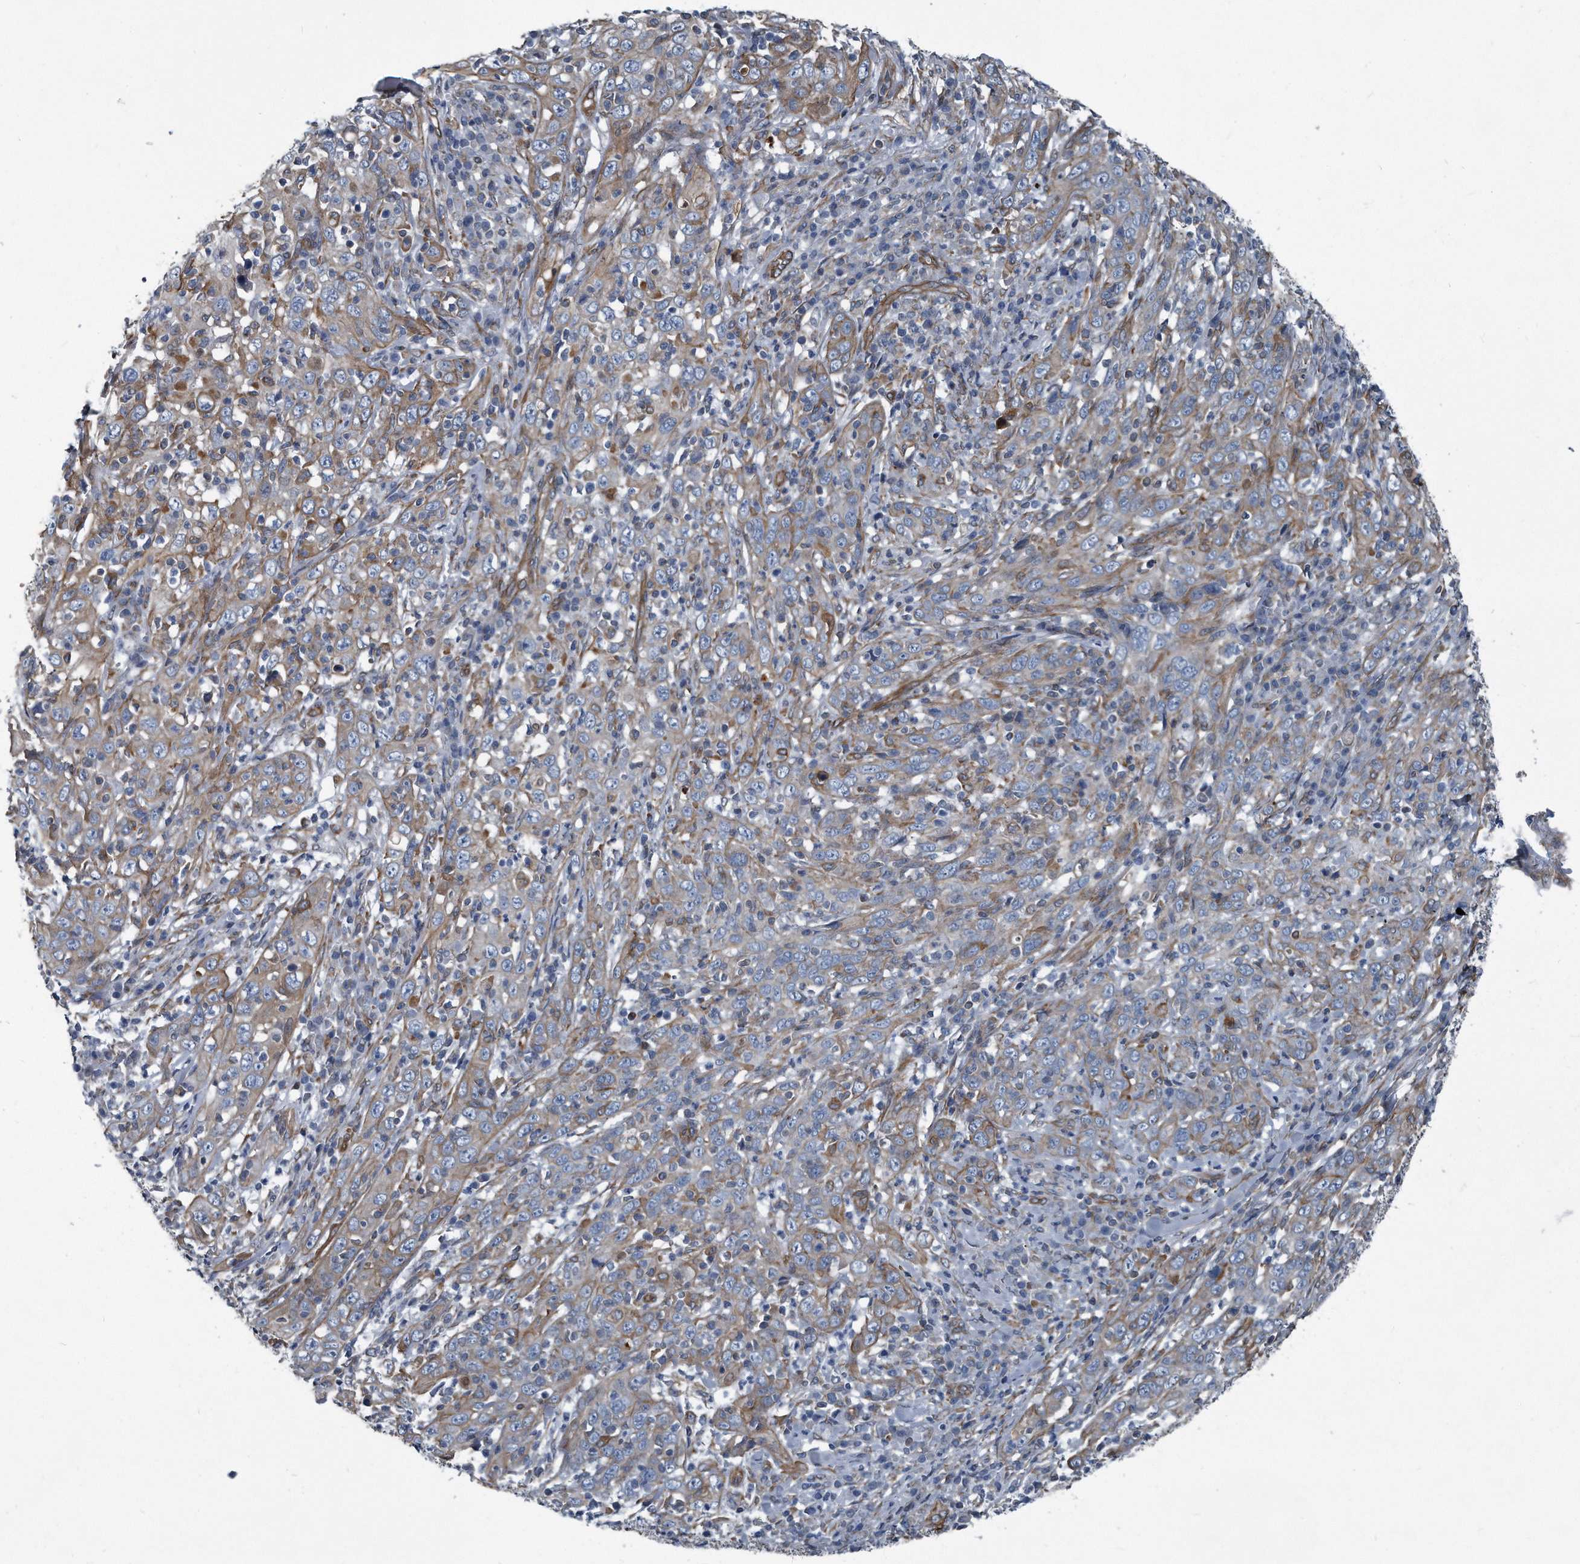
{"staining": {"intensity": "weak", "quantity": "25%-75%", "location": "cytoplasmic/membranous"}, "tissue": "cervical cancer", "cell_type": "Tumor cells", "image_type": "cancer", "snomed": [{"axis": "morphology", "description": "Squamous cell carcinoma, NOS"}, {"axis": "topography", "description": "Cervix"}], "caption": "A brown stain highlights weak cytoplasmic/membranous positivity of a protein in human cervical squamous cell carcinoma tumor cells.", "gene": "PLEC", "patient": {"sex": "female", "age": 46}}